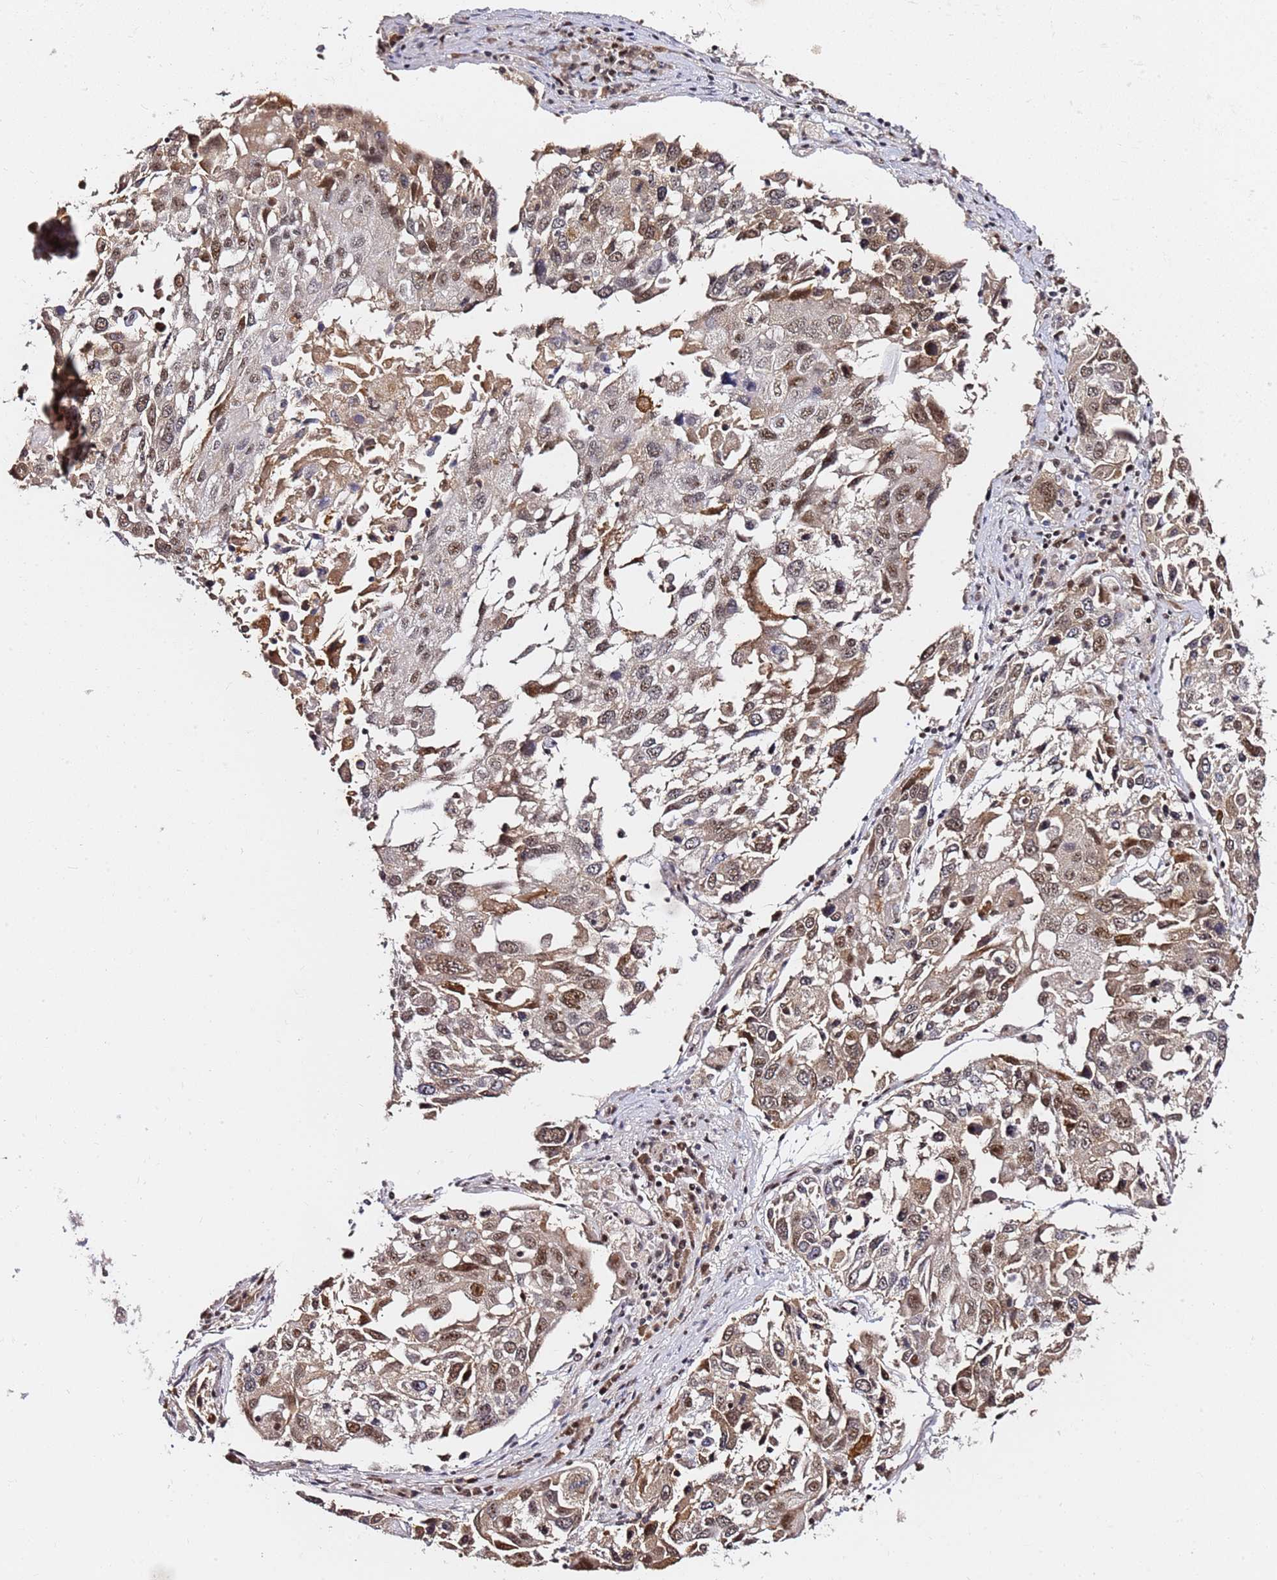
{"staining": {"intensity": "moderate", "quantity": ">75%", "location": "nuclear"}, "tissue": "lung cancer", "cell_type": "Tumor cells", "image_type": "cancer", "snomed": [{"axis": "morphology", "description": "Squamous cell carcinoma, NOS"}, {"axis": "topography", "description": "Lung"}], "caption": "An image showing moderate nuclear positivity in about >75% of tumor cells in squamous cell carcinoma (lung), as visualized by brown immunohistochemical staining.", "gene": "FCF1", "patient": {"sex": "male", "age": 65}}